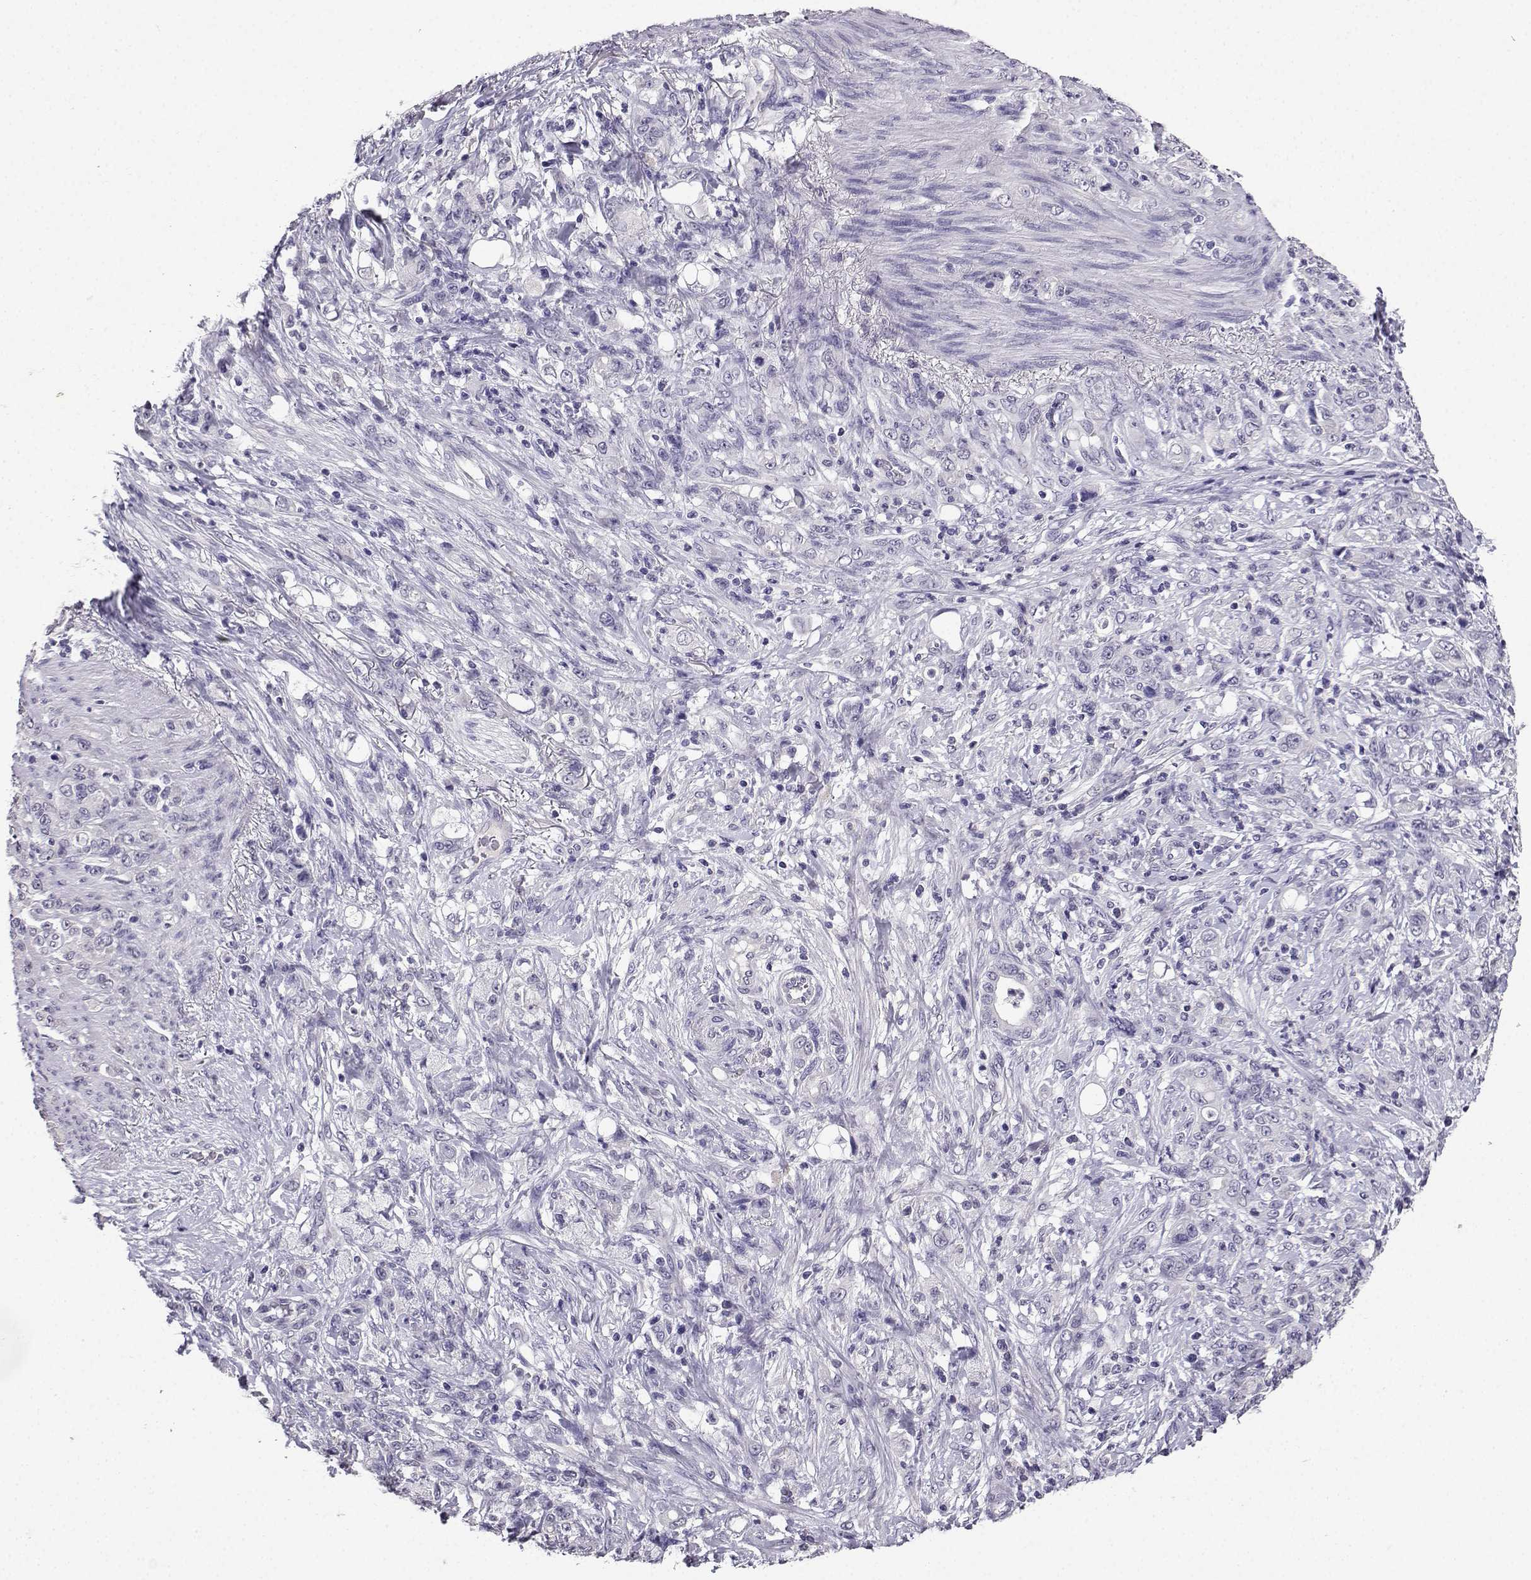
{"staining": {"intensity": "negative", "quantity": "none", "location": "none"}, "tissue": "stomach cancer", "cell_type": "Tumor cells", "image_type": "cancer", "snomed": [{"axis": "morphology", "description": "Adenocarcinoma, NOS"}, {"axis": "topography", "description": "Stomach"}], "caption": "Immunohistochemistry (IHC) of stomach cancer (adenocarcinoma) shows no positivity in tumor cells.", "gene": "SPAG11B", "patient": {"sex": "female", "age": 79}}